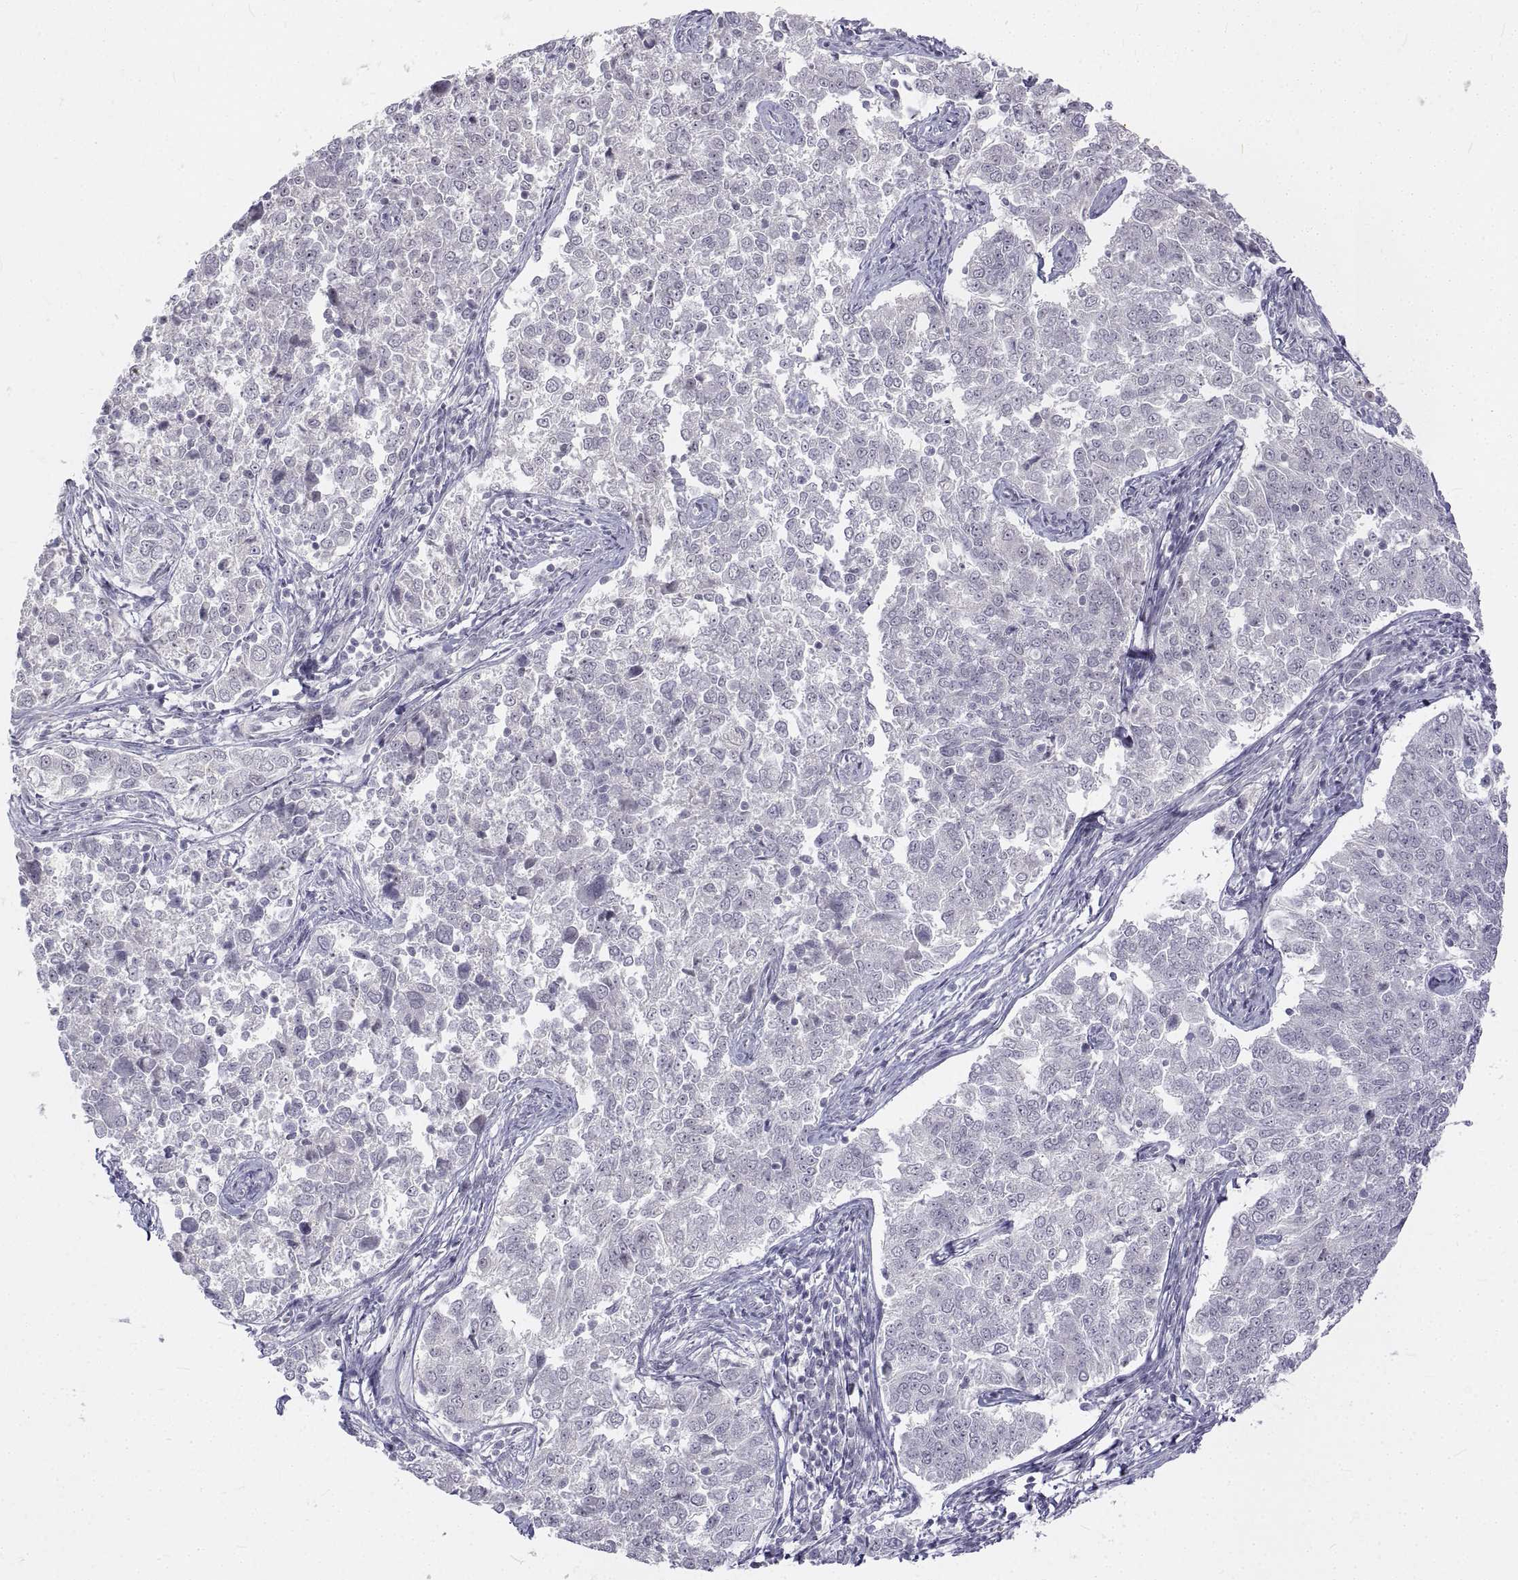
{"staining": {"intensity": "negative", "quantity": "none", "location": "none"}, "tissue": "endometrial cancer", "cell_type": "Tumor cells", "image_type": "cancer", "snomed": [{"axis": "morphology", "description": "Adenocarcinoma, NOS"}, {"axis": "topography", "description": "Endometrium"}], "caption": "High magnification brightfield microscopy of adenocarcinoma (endometrial) stained with DAB (brown) and counterstained with hematoxylin (blue): tumor cells show no significant positivity.", "gene": "ANO2", "patient": {"sex": "female", "age": 43}}